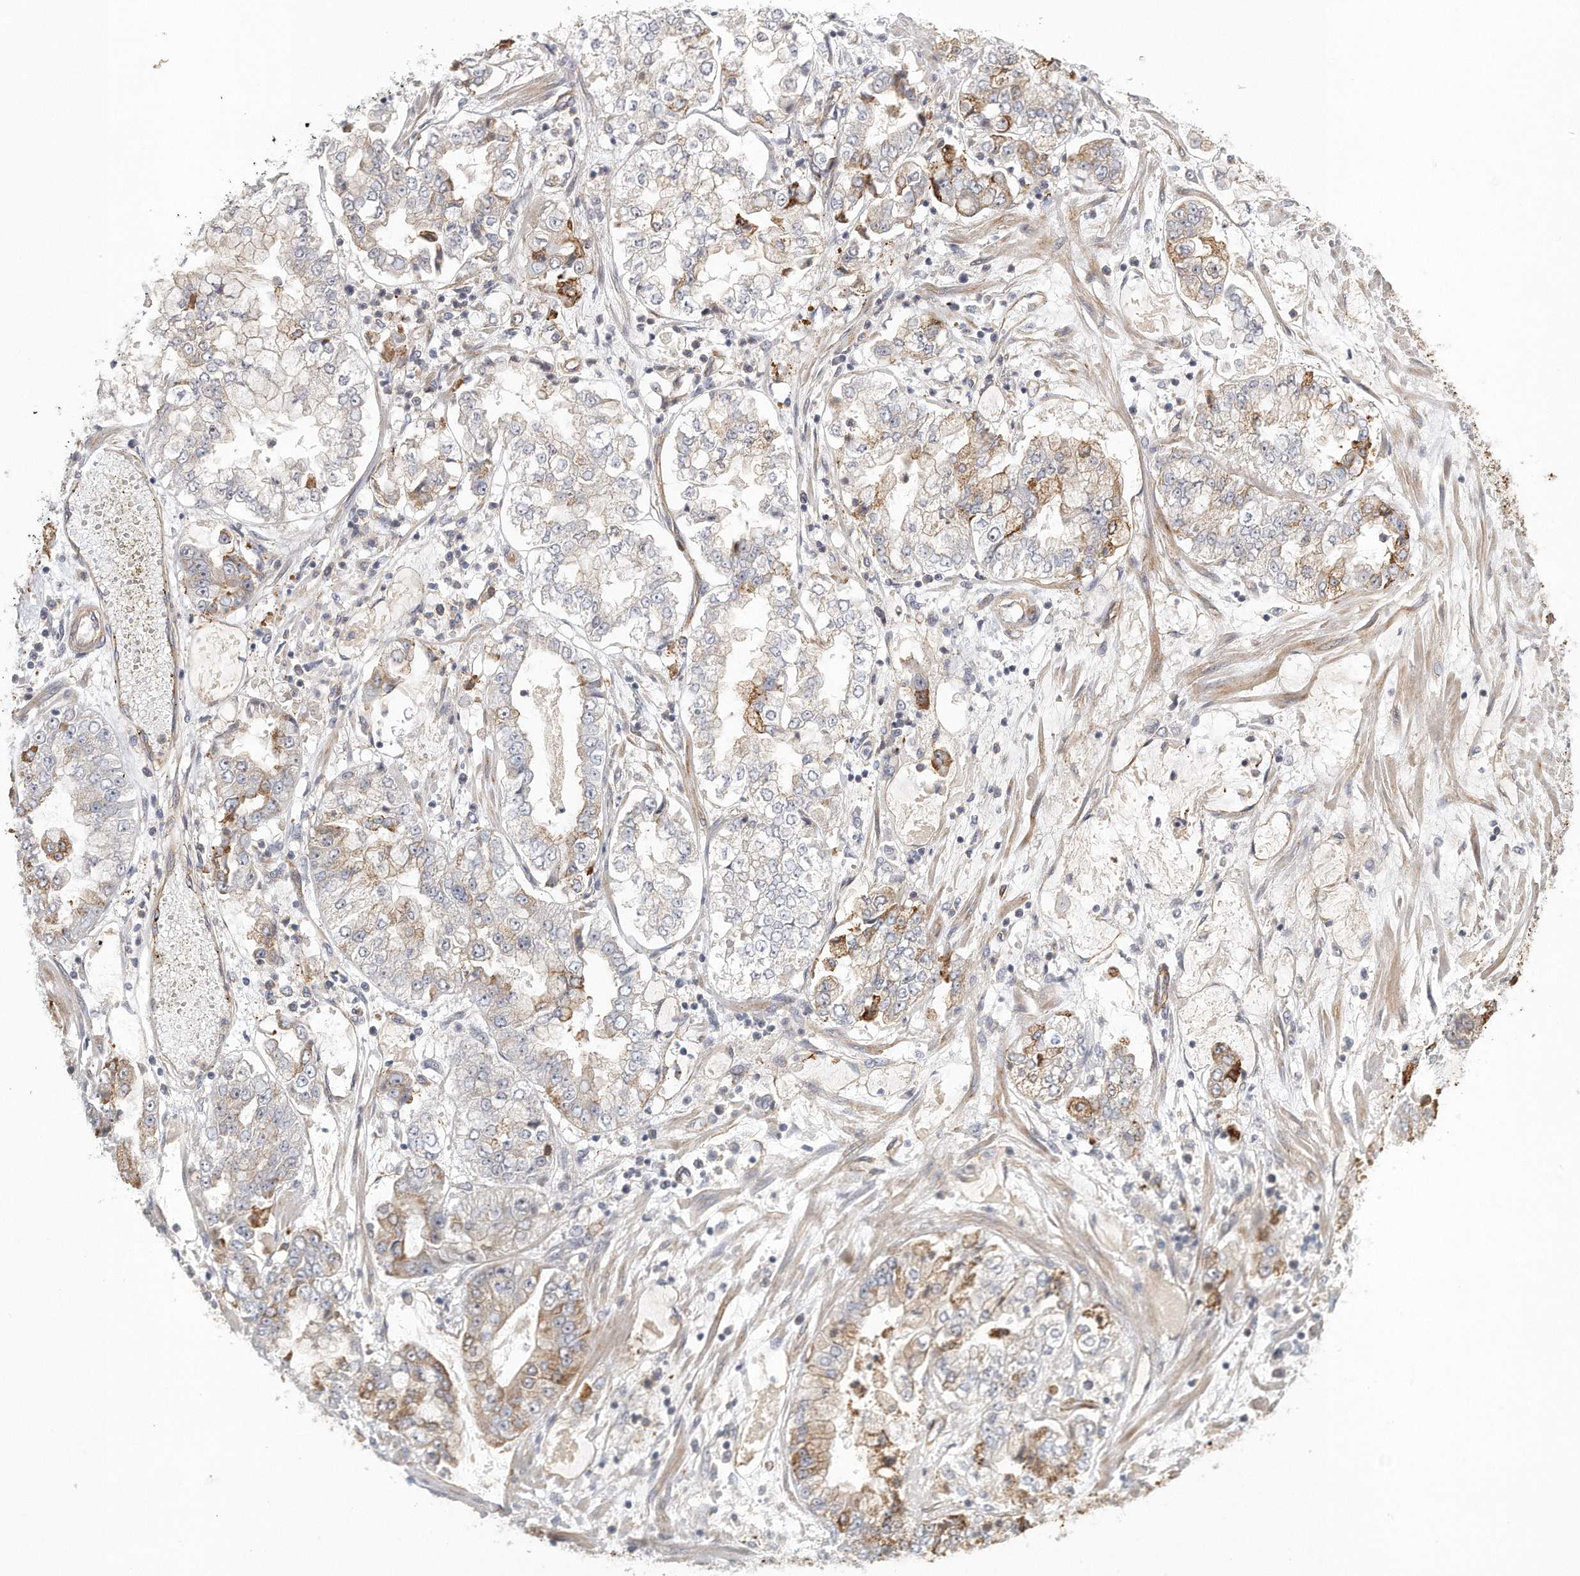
{"staining": {"intensity": "moderate", "quantity": "<25%", "location": "cytoplasmic/membranous"}, "tissue": "stomach cancer", "cell_type": "Tumor cells", "image_type": "cancer", "snomed": [{"axis": "morphology", "description": "Adenocarcinoma, NOS"}, {"axis": "topography", "description": "Stomach"}], "caption": "This photomicrograph displays immunohistochemistry (IHC) staining of stomach cancer (adenocarcinoma), with low moderate cytoplasmic/membranous staining in approximately <25% of tumor cells.", "gene": "MTERF4", "patient": {"sex": "male", "age": 76}}